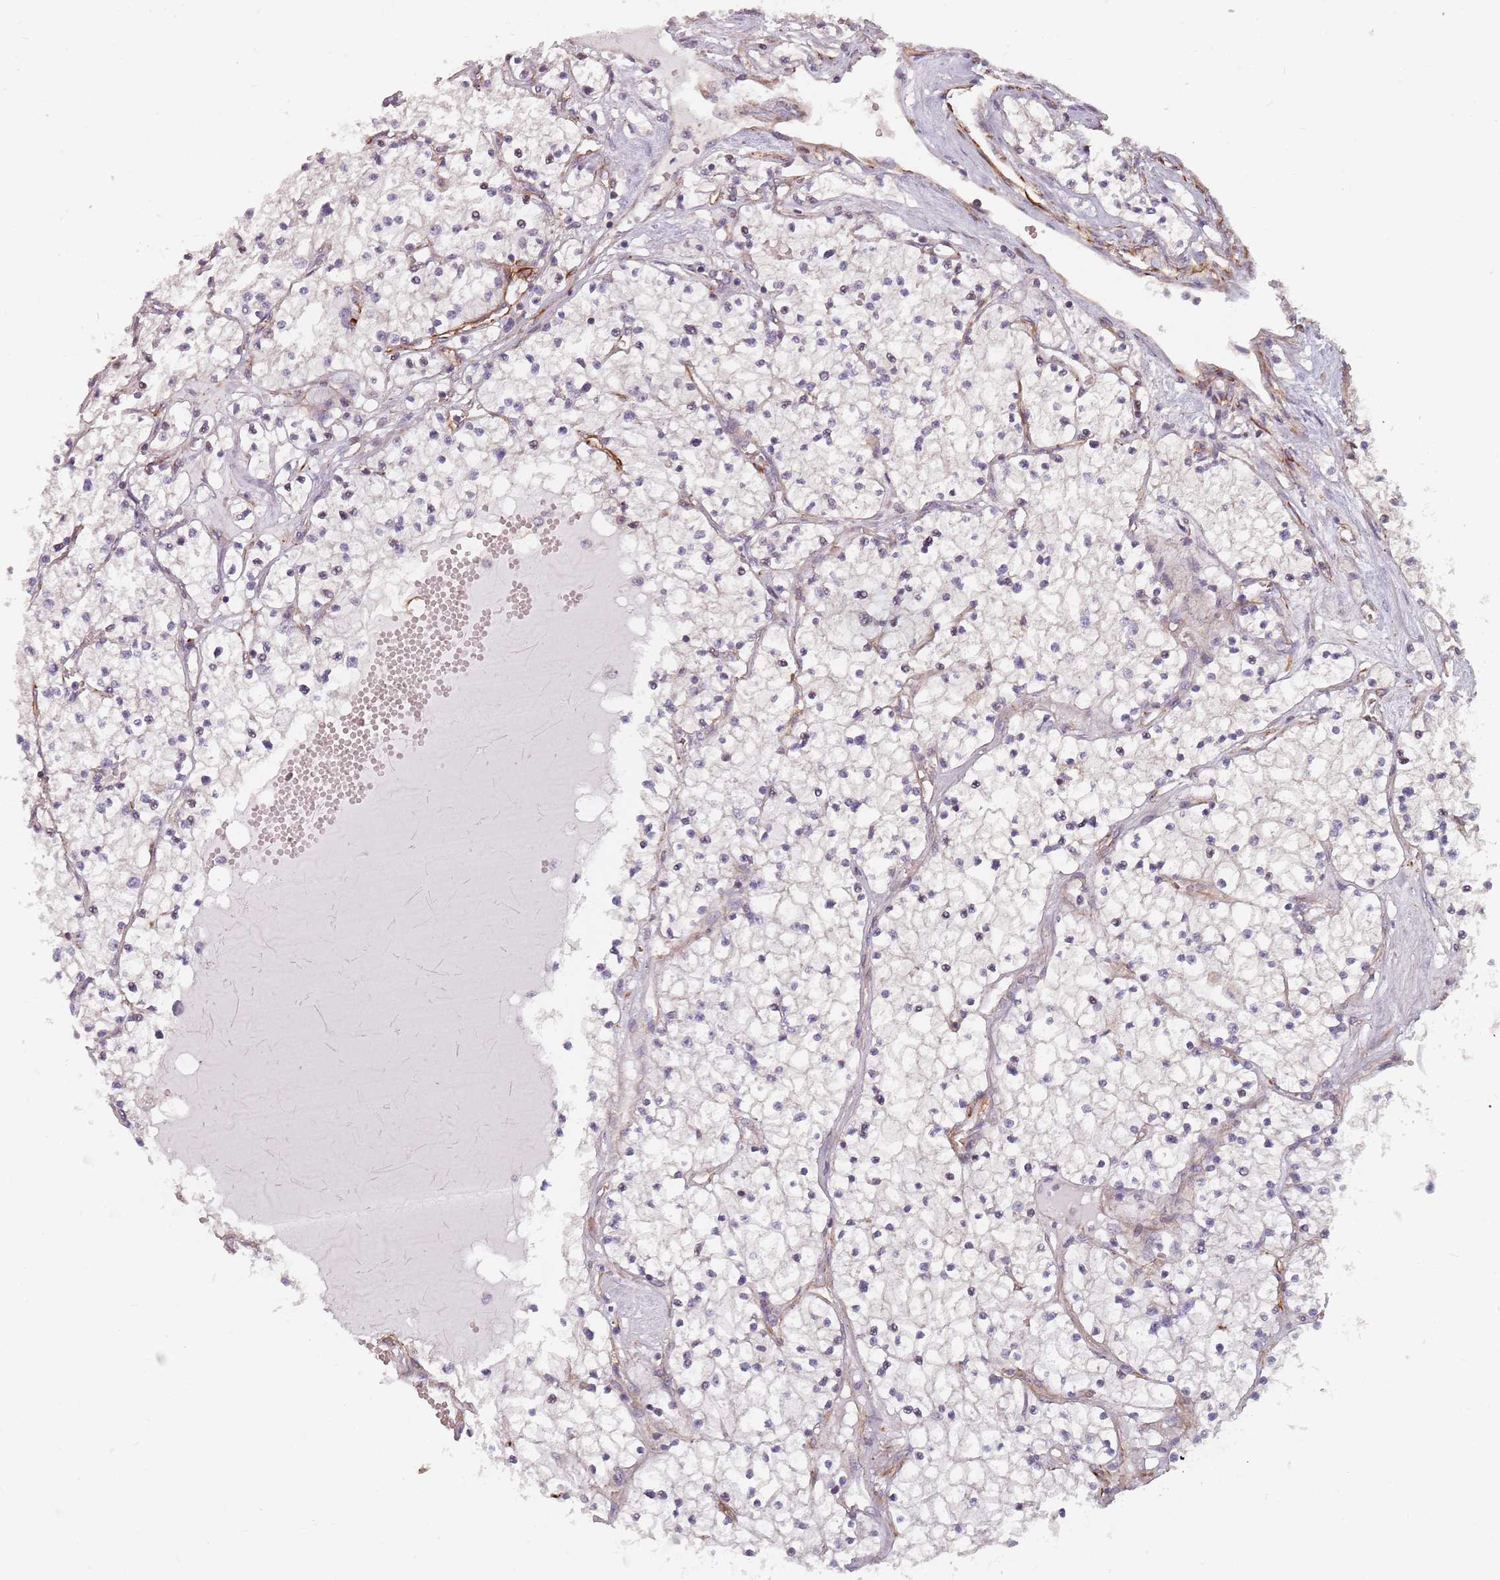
{"staining": {"intensity": "negative", "quantity": "none", "location": "none"}, "tissue": "renal cancer", "cell_type": "Tumor cells", "image_type": "cancer", "snomed": [{"axis": "morphology", "description": "Normal tissue, NOS"}, {"axis": "morphology", "description": "Adenocarcinoma, NOS"}, {"axis": "topography", "description": "Kidney"}], "caption": "Image shows no significant protein positivity in tumor cells of renal cancer (adenocarcinoma). (DAB immunohistochemistry with hematoxylin counter stain).", "gene": "GAS2L3", "patient": {"sex": "male", "age": 68}}